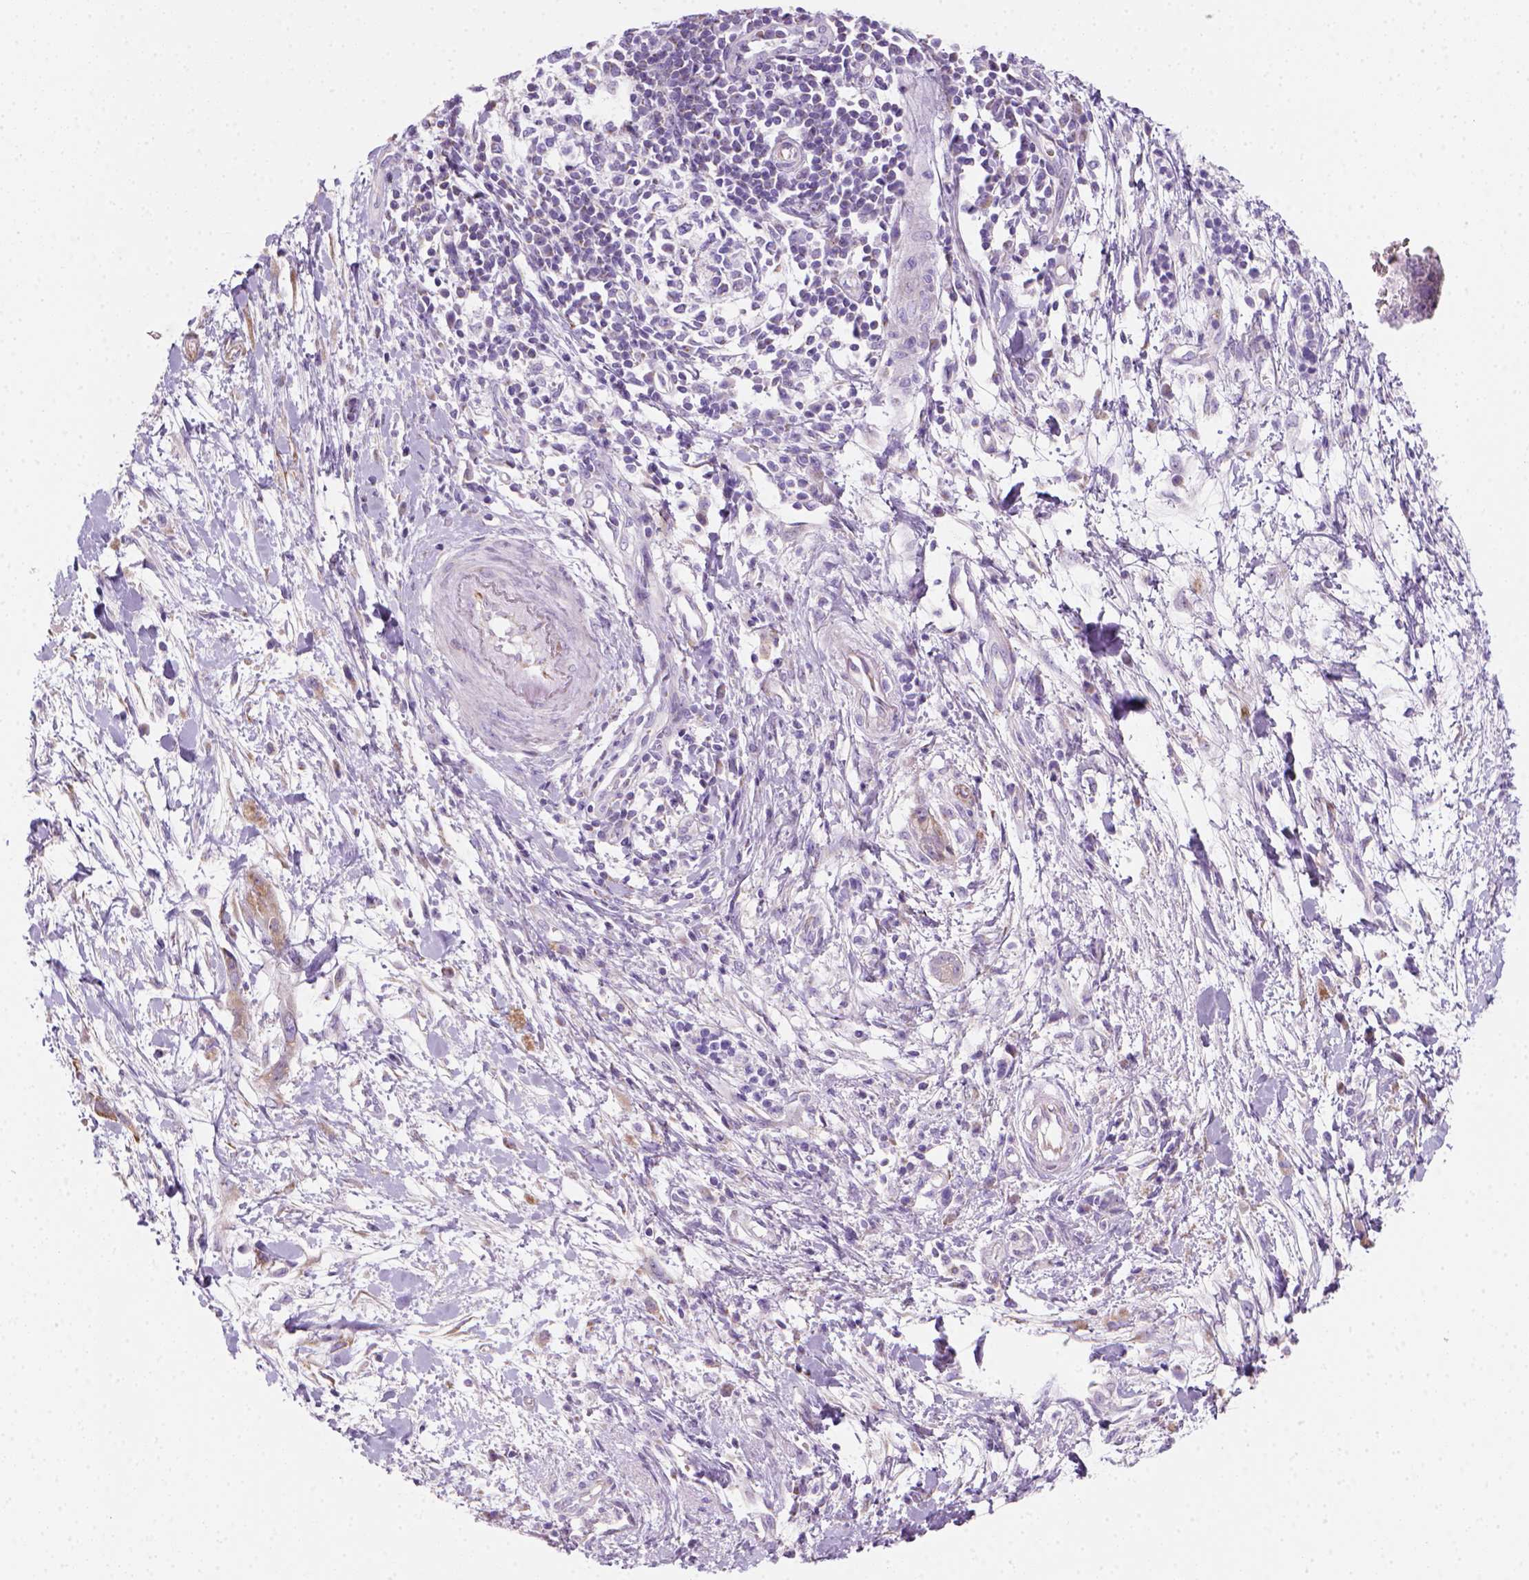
{"staining": {"intensity": "weak", "quantity": "25%-75%", "location": "cytoplasmic/membranous"}, "tissue": "pancreatic cancer", "cell_type": "Tumor cells", "image_type": "cancer", "snomed": [{"axis": "morphology", "description": "Normal tissue, NOS"}, {"axis": "morphology", "description": "Adenocarcinoma, NOS"}, {"axis": "topography", "description": "Lymph node"}, {"axis": "topography", "description": "Pancreas"}], "caption": "Immunohistochemical staining of human pancreatic cancer exhibits low levels of weak cytoplasmic/membranous staining in about 25%-75% of tumor cells. (brown staining indicates protein expression, while blue staining denotes nuclei).", "gene": "CES2", "patient": {"sex": "female", "age": 58}}